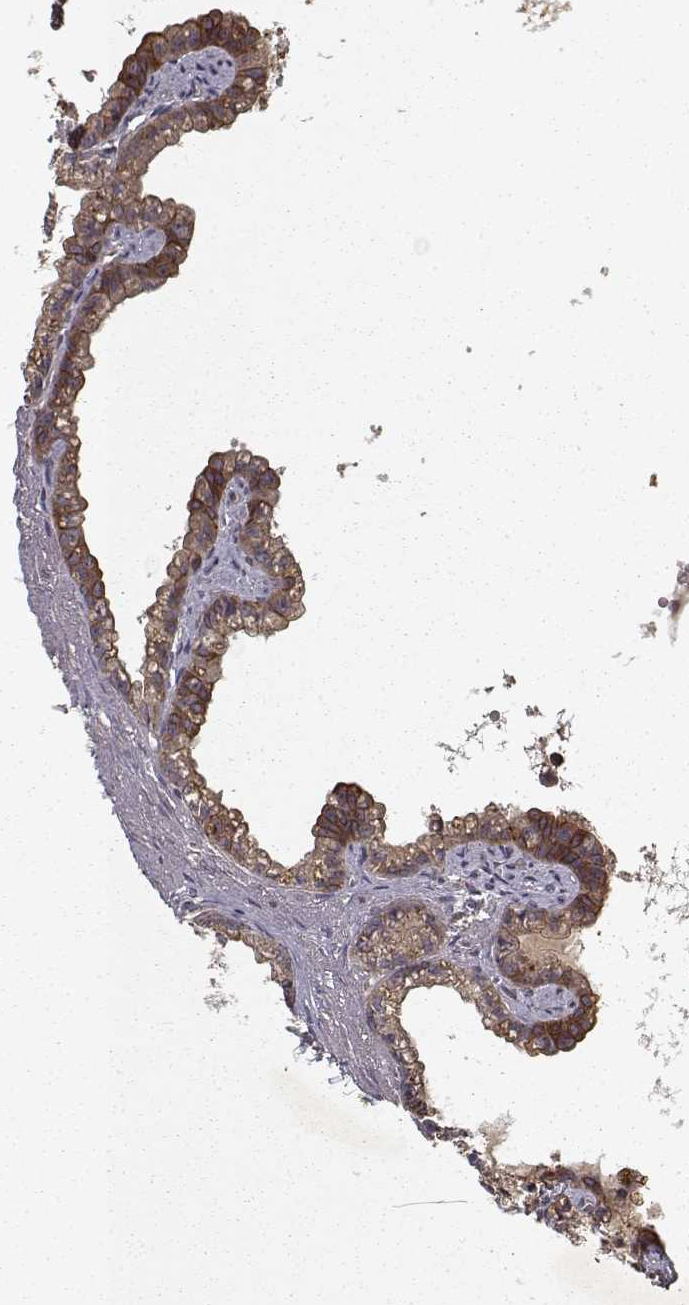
{"staining": {"intensity": "moderate", "quantity": ">75%", "location": "cytoplasmic/membranous"}, "tissue": "seminal vesicle", "cell_type": "Glandular cells", "image_type": "normal", "snomed": [{"axis": "morphology", "description": "Normal tissue, NOS"}, {"axis": "morphology", "description": "Urothelial carcinoma, NOS"}, {"axis": "topography", "description": "Urinary bladder"}, {"axis": "topography", "description": "Seminal veicle"}], "caption": "IHC (DAB) staining of unremarkable seminal vesicle shows moderate cytoplasmic/membranous protein expression in approximately >75% of glandular cells.", "gene": "PPP1R12A", "patient": {"sex": "male", "age": 76}}